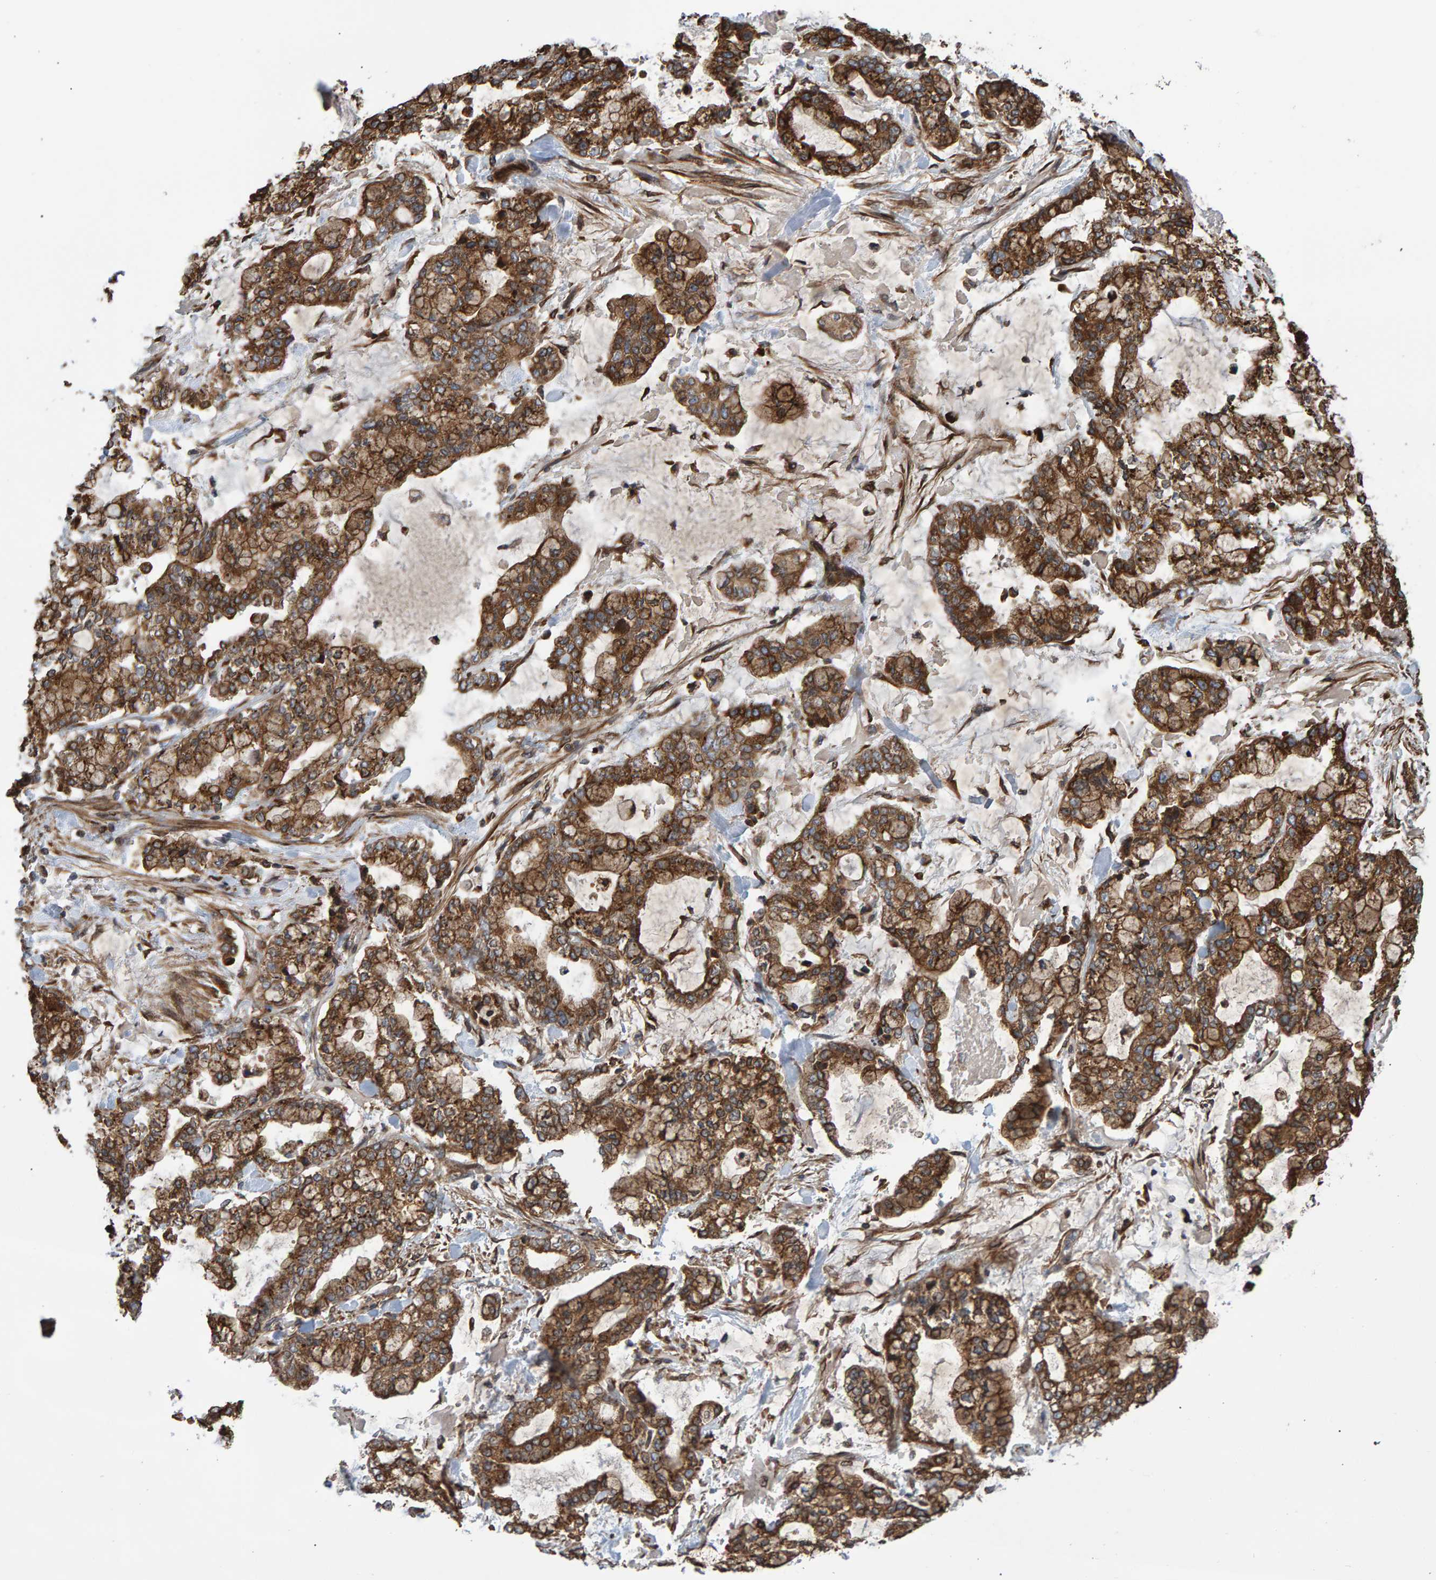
{"staining": {"intensity": "moderate", "quantity": ">75%", "location": "cytoplasmic/membranous"}, "tissue": "stomach cancer", "cell_type": "Tumor cells", "image_type": "cancer", "snomed": [{"axis": "morphology", "description": "Normal tissue, NOS"}, {"axis": "morphology", "description": "Adenocarcinoma, NOS"}, {"axis": "topography", "description": "Stomach, upper"}, {"axis": "topography", "description": "Stomach"}], "caption": "Protein analysis of adenocarcinoma (stomach) tissue displays moderate cytoplasmic/membranous expression in approximately >75% of tumor cells.", "gene": "FAM117A", "patient": {"sex": "male", "age": 76}}